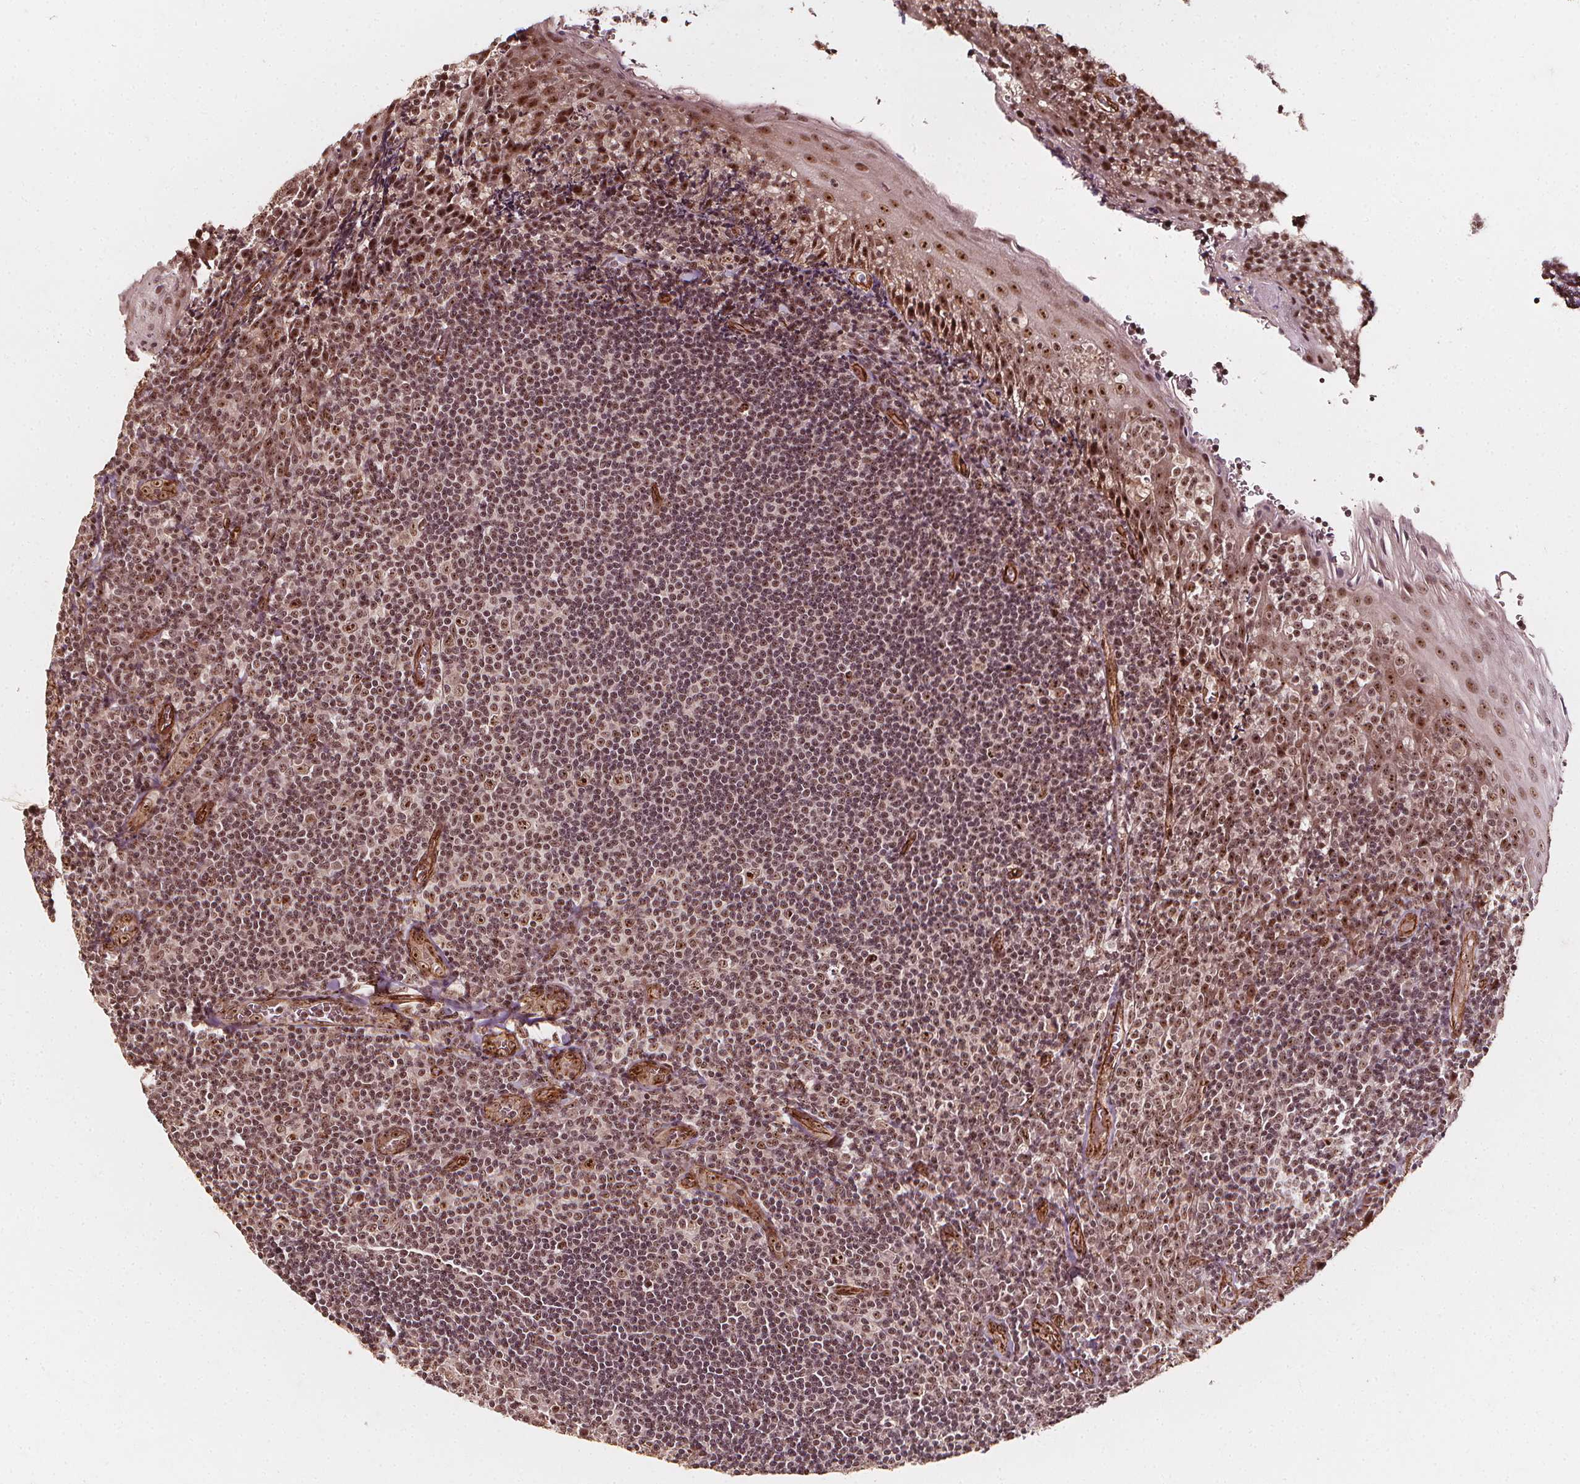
{"staining": {"intensity": "moderate", "quantity": ">75%", "location": "nuclear"}, "tissue": "tonsil", "cell_type": "Germinal center cells", "image_type": "normal", "snomed": [{"axis": "morphology", "description": "Normal tissue, NOS"}, {"axis": "morphology", "description": "Inflammation, NOS"}, {"axis": "topography", "description": "Tonsil"}], "caption": "Tonsil stained with a brown dye demonstrates moderate nuclear positive positivity in approximately >75% of germinal center cells.", "gene": "EXOSC9", "patient": {"sex": "female", "age": 31}}